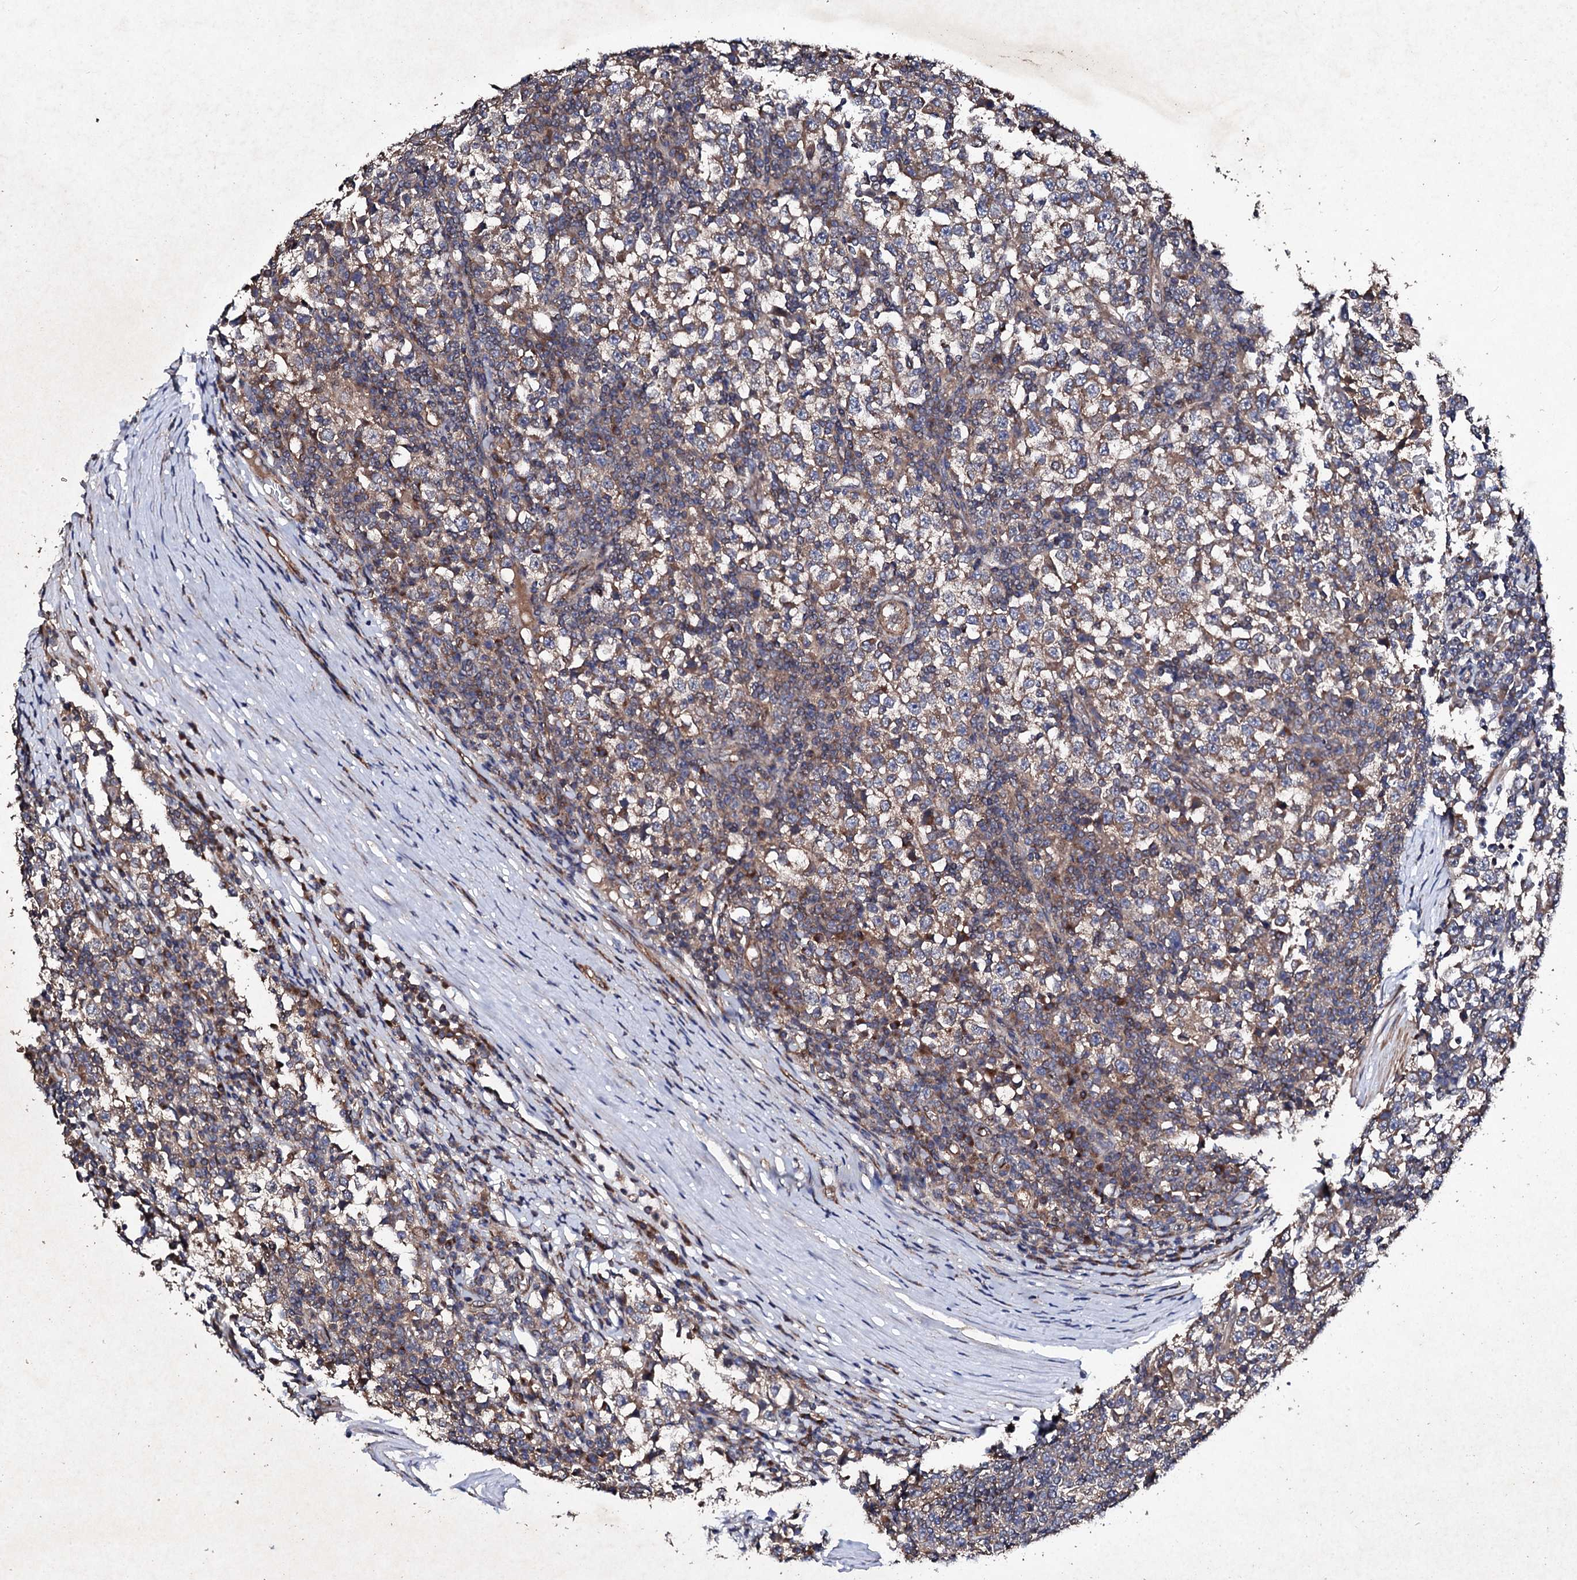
{"staining": {"intensity": "weak", "quantity": "25%-75%", "location": "cytoplasmic/membranous"}, "tissue": "testis cancer", "cell_type": "Tumor cells", "image_type": "cancer", "snomed": [{"axis": "morphology", "description": "Seminoma, NOS"}, {"axis": "topography", "description": "Testis"}], "caption": "Protein staining exhibits weak cytoplasmic/membranous positivity in approximately 25%-75% of tumor cells in testis seminoma.", "gene": "MOCOS", "patient": {"sex": "male", "age": 65}}